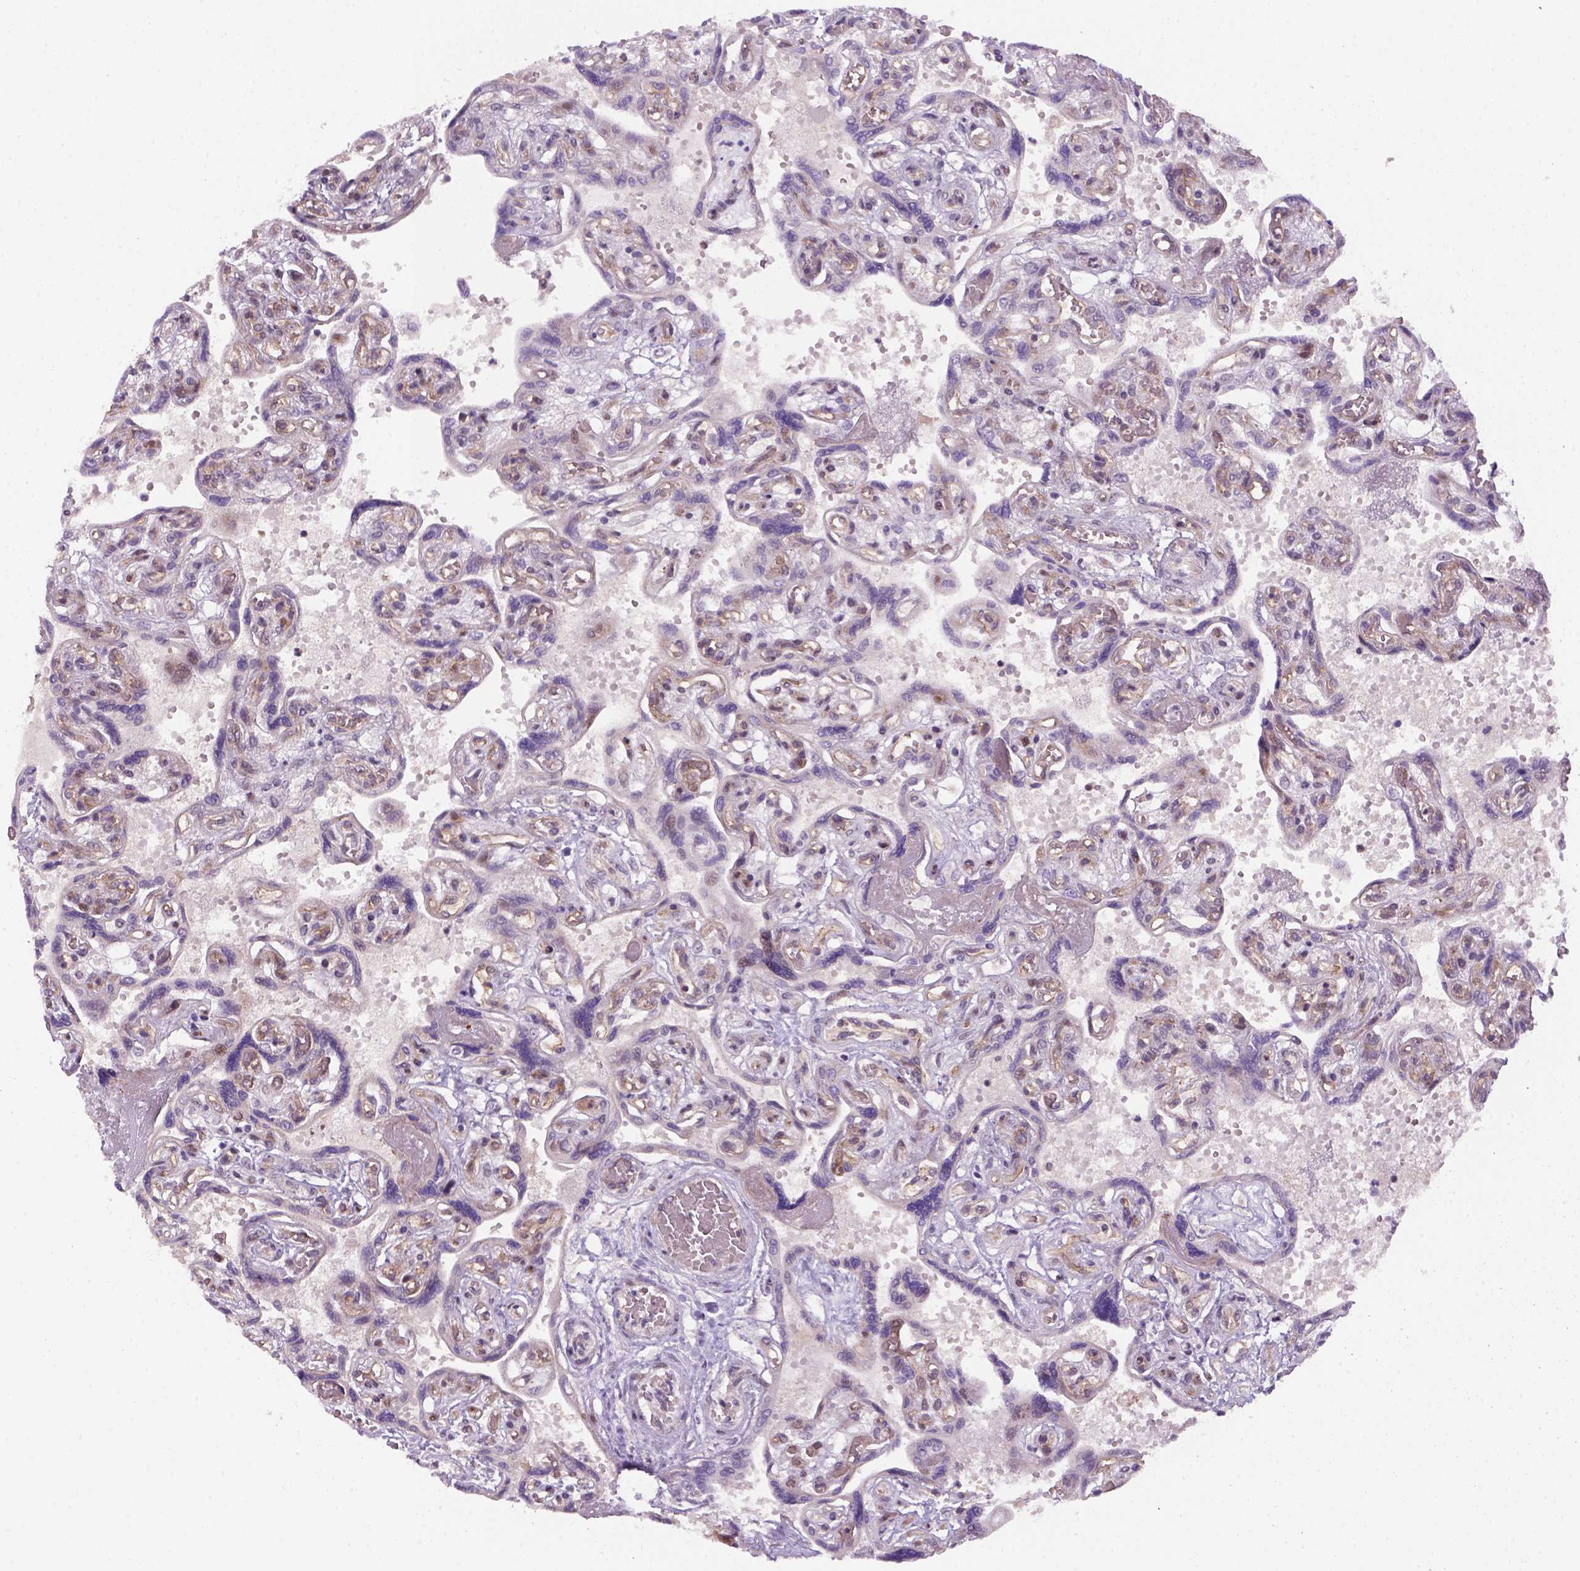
{"staining": {"intensity": "negative", "quantity": "none", "location": "none"}, "tissue": "placenta", "cell_type": "Decidual cells", "image_type": "normal", "snomed": [{"axis": "morphology", "description": "Normal tissue, NOS"}, {"axis": "topography", "description": "Placenta"}], "caption": "Decidual cells show no significant protein staining in unremarkable placenta.", "gene": "VSTM5", "patient": {"sex": "female", "age": 32}}